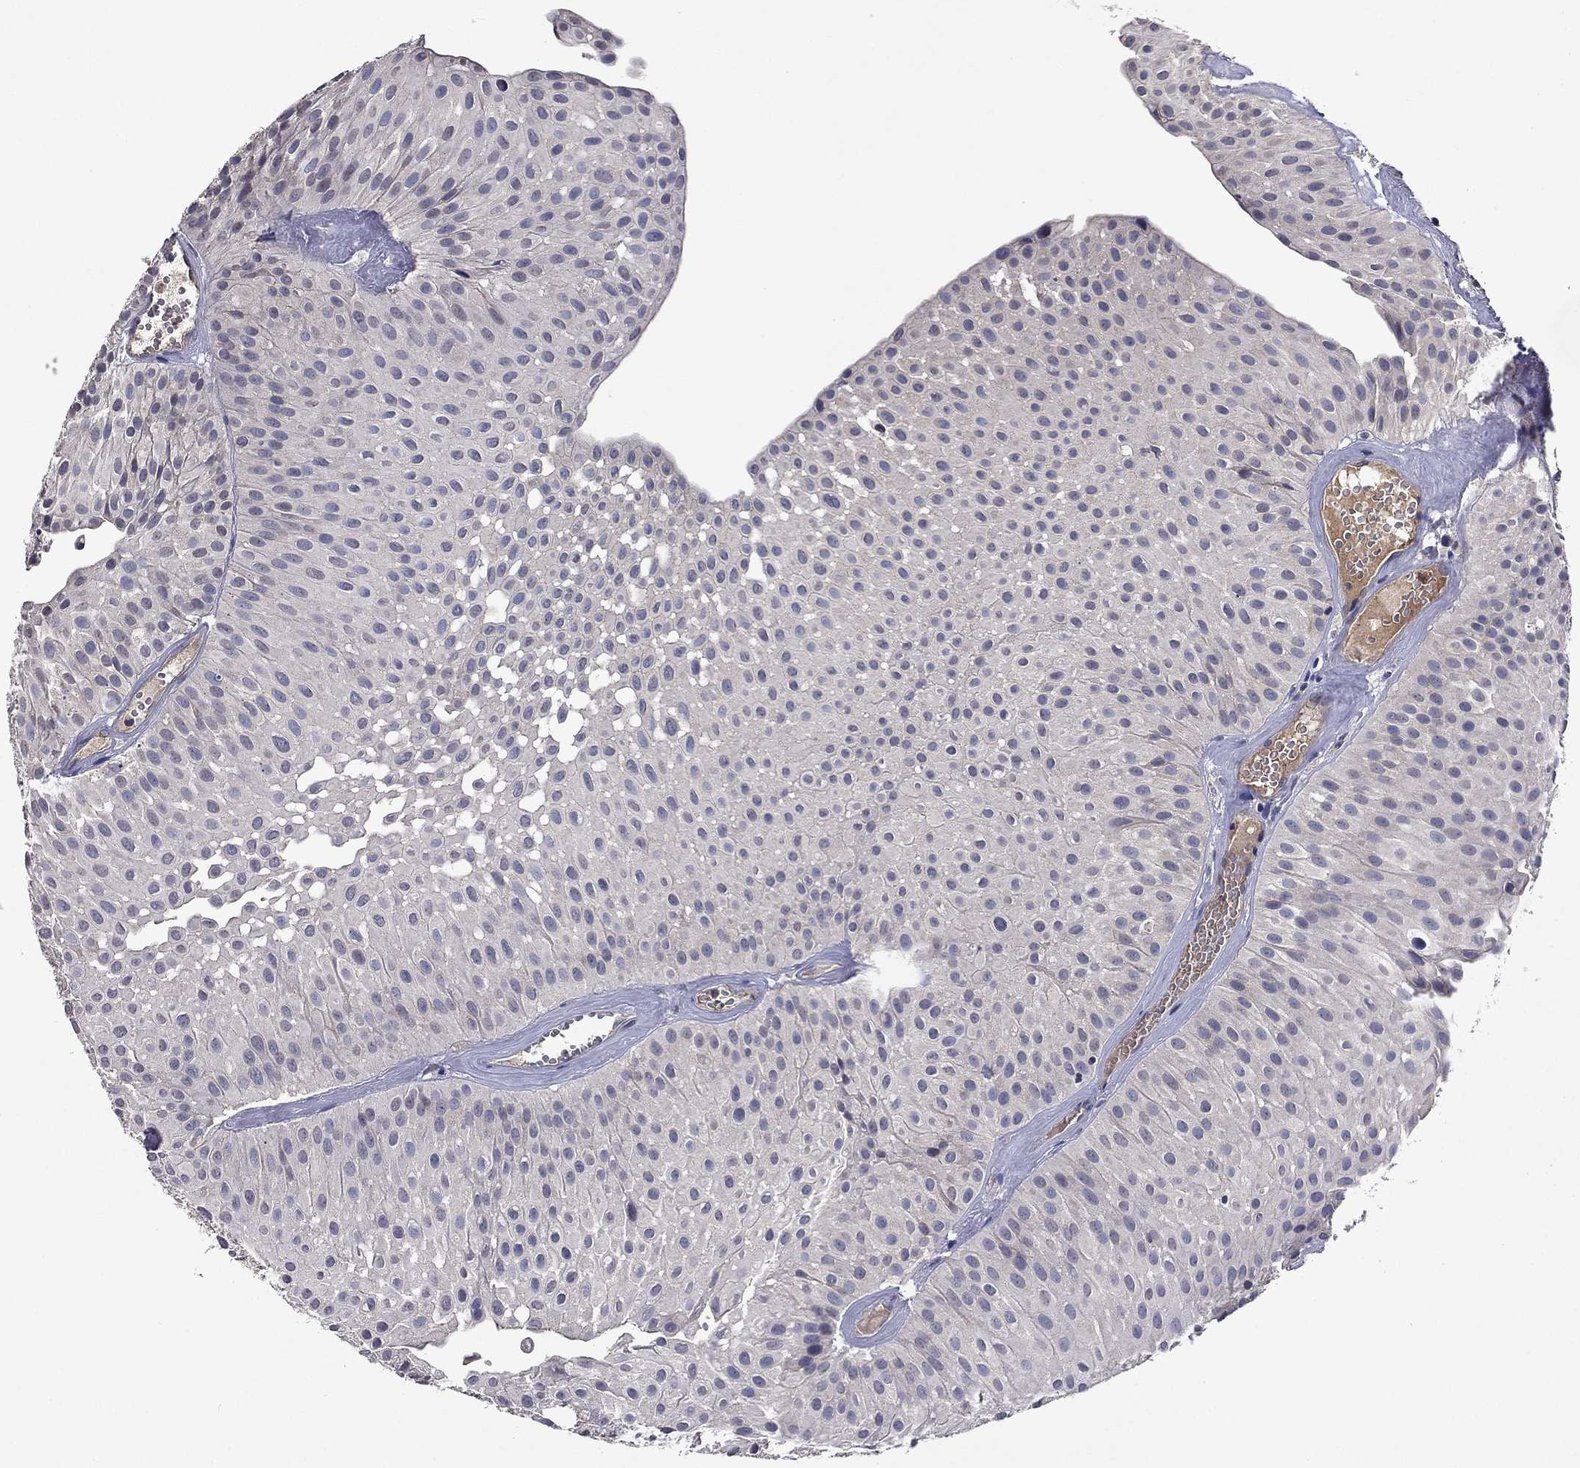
{"staining": {"intensity": "negative", "quantity": "none", "location": "none"}, "tissue": "urothelial cancer", "cell_type": "Tumor cells", "image_type": "cancer", "snomed": [{"axis": "morphology", "description": "Urothelial carcinoma, Low grade"}, {"axis": "topography", "description": "Urinary bladder"}], "caption": "A micrograph of low-grade urothelial carcinoma stained for a protein exhibits no brown staining in tumor cells.", "gene": "PROS1", "patient": {"sex": "male", "age": 64}}